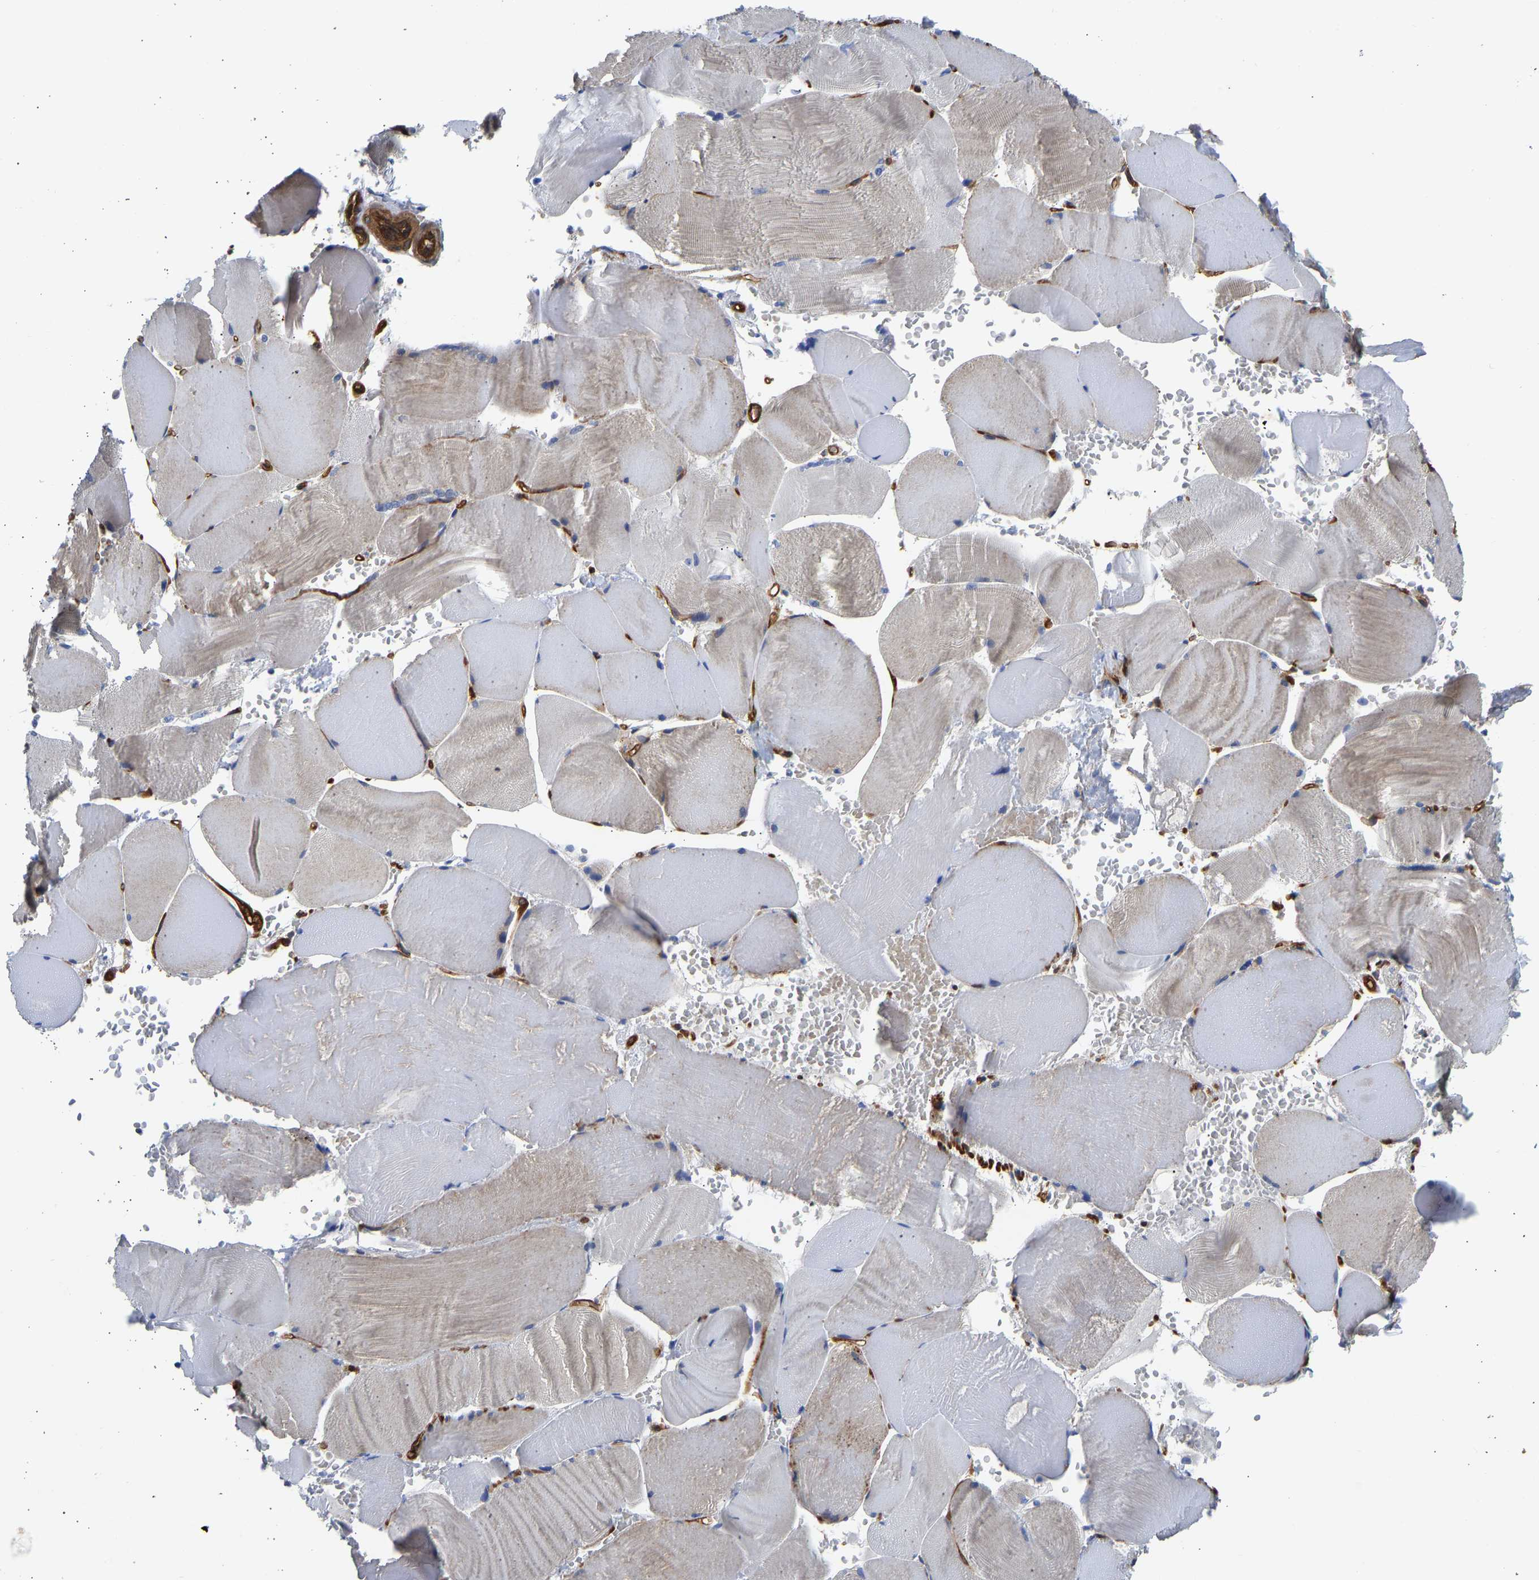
{"staining": {"intensity": "weak", "quantity": "<25%", "location": "cytoplasmic/membranous"}, "tissue": "skeletal muscle", "cell_type": "Myocytes", "image_type": "normal", "snomed": [{"axis": "morphology", "description": "Normal tissue, NOS"}, {"axis": "topography", "description": "Skin"}, {"axis": "topography", "description": "Skeletal muscle"}], "caption": "Human skeletal muscle stained for a protein using immunohistochemistry (IHC) displays no positivity in myocytes.", "gene": "MYO1C", "patient": {"sex": "male", "age": 83}}